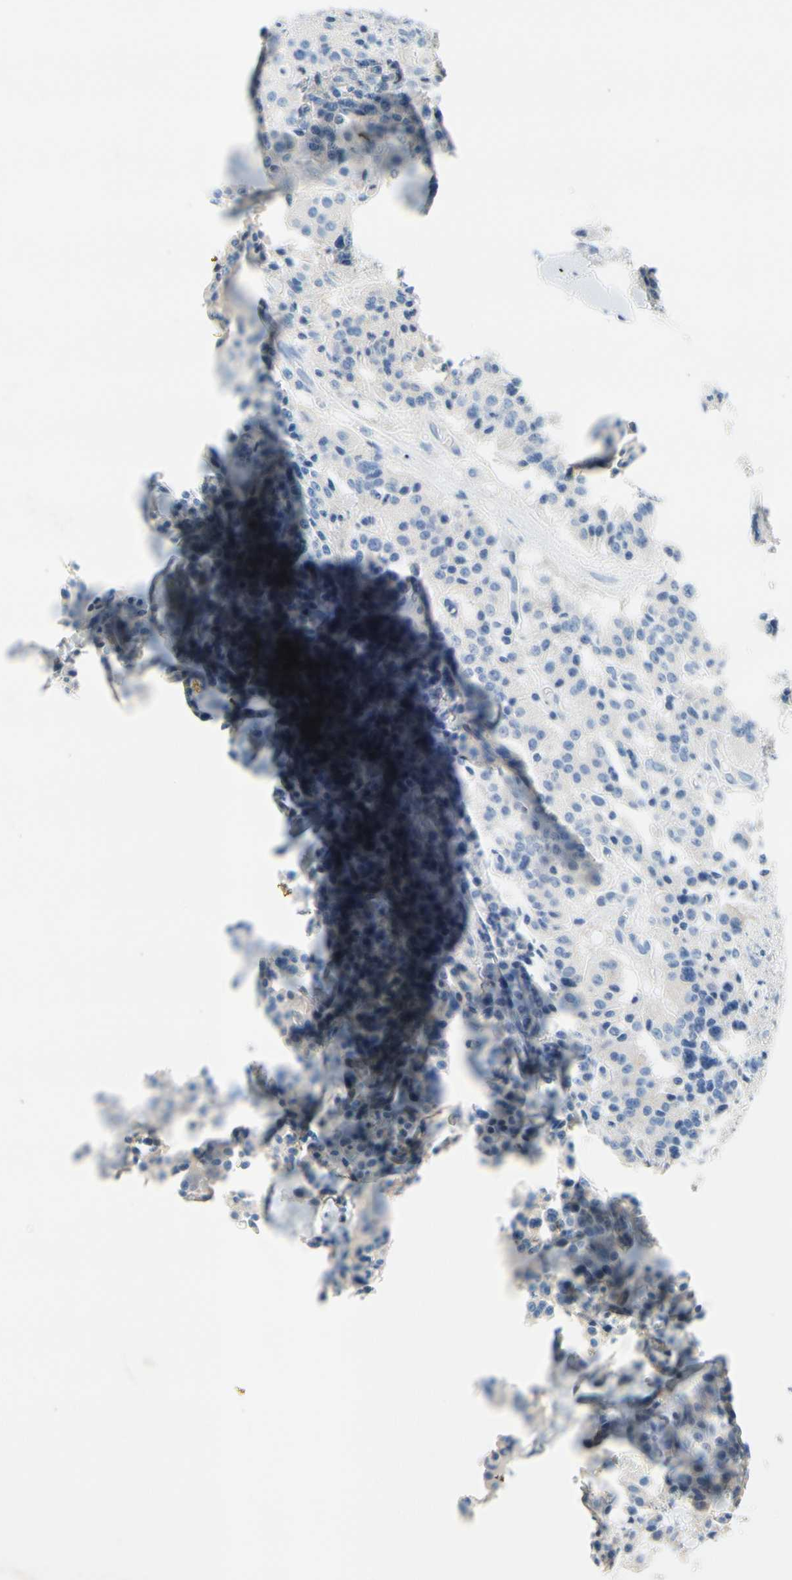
{"staining": {"intensity": "negative", "quantity": "none", "location": "none"}, "tissue": "carcinoid", "cell_type": "Tumor cells", "image_type": "cancer", "snomed": [{"axis": "morphology", "description": "Carcinoid, malignant, NOS"}, {"axis": "topography", "description": "Lung"}], "caption": "Carcinoid (malignant) stained for a protein using IHC exhibits no staining tumor cells.", "gene": "CA14", "patient": {"sex": "male", "age": 30}}